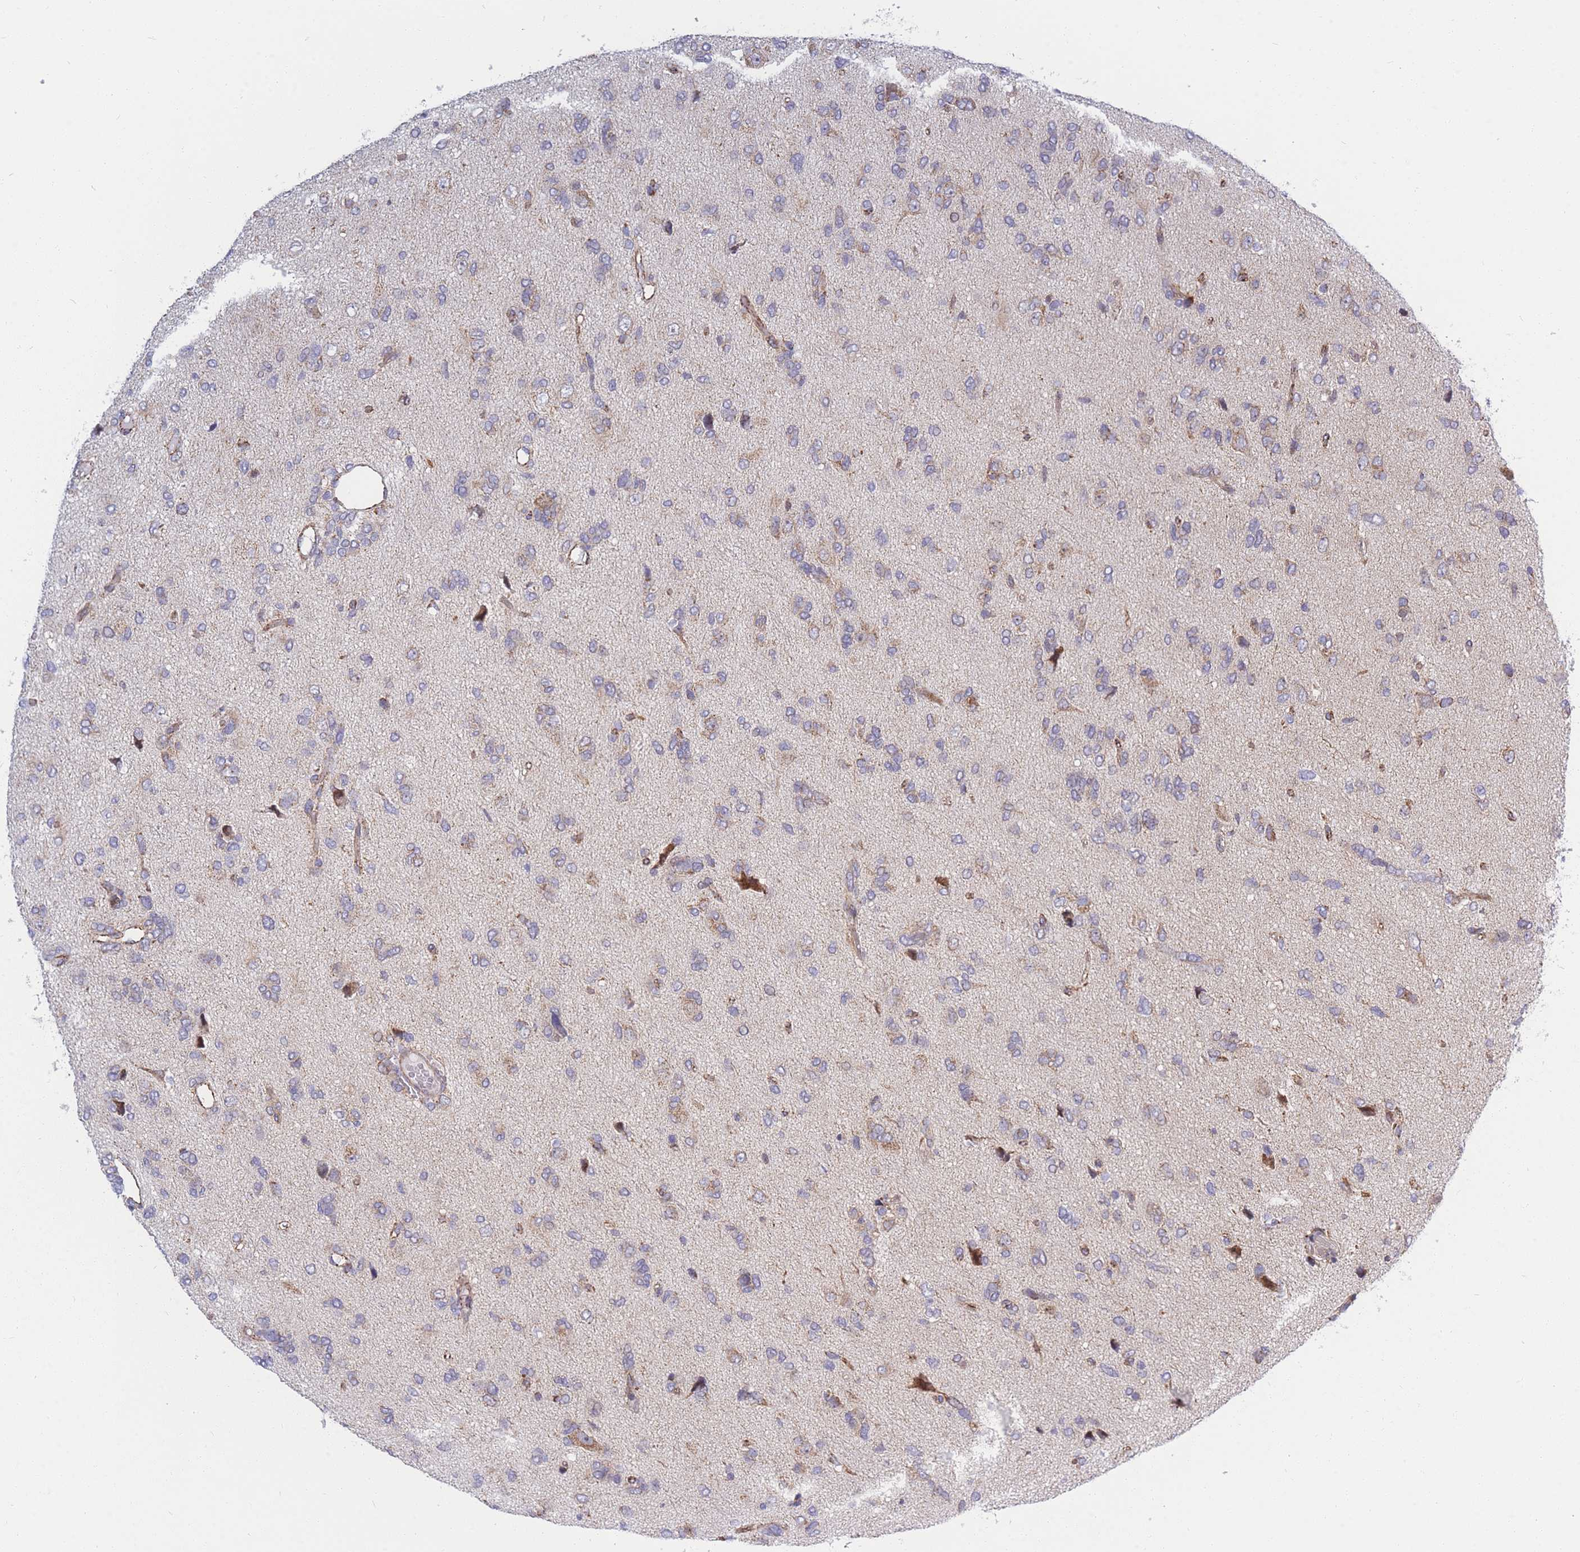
{"staining": {"intensity": "moderate", "quantity": "<25%", "location": "cytoplasmic/membranous"}, "tissue": "glioma", "cell_type": "Tumor cells", "image_type": "cancer", "snomed": [{"axis": "morphology", "description": "Glioma, malignant, High grade"}, {"axis": "topography", "description": "Brain"}], "caption": "Protein staining of glioma tissue exhibits moderate cytoplasmic/membranous expression in approximately <25% of tumor cells.", "gene": "MOB4", "patient": {"sex": "female", "age": 59}}